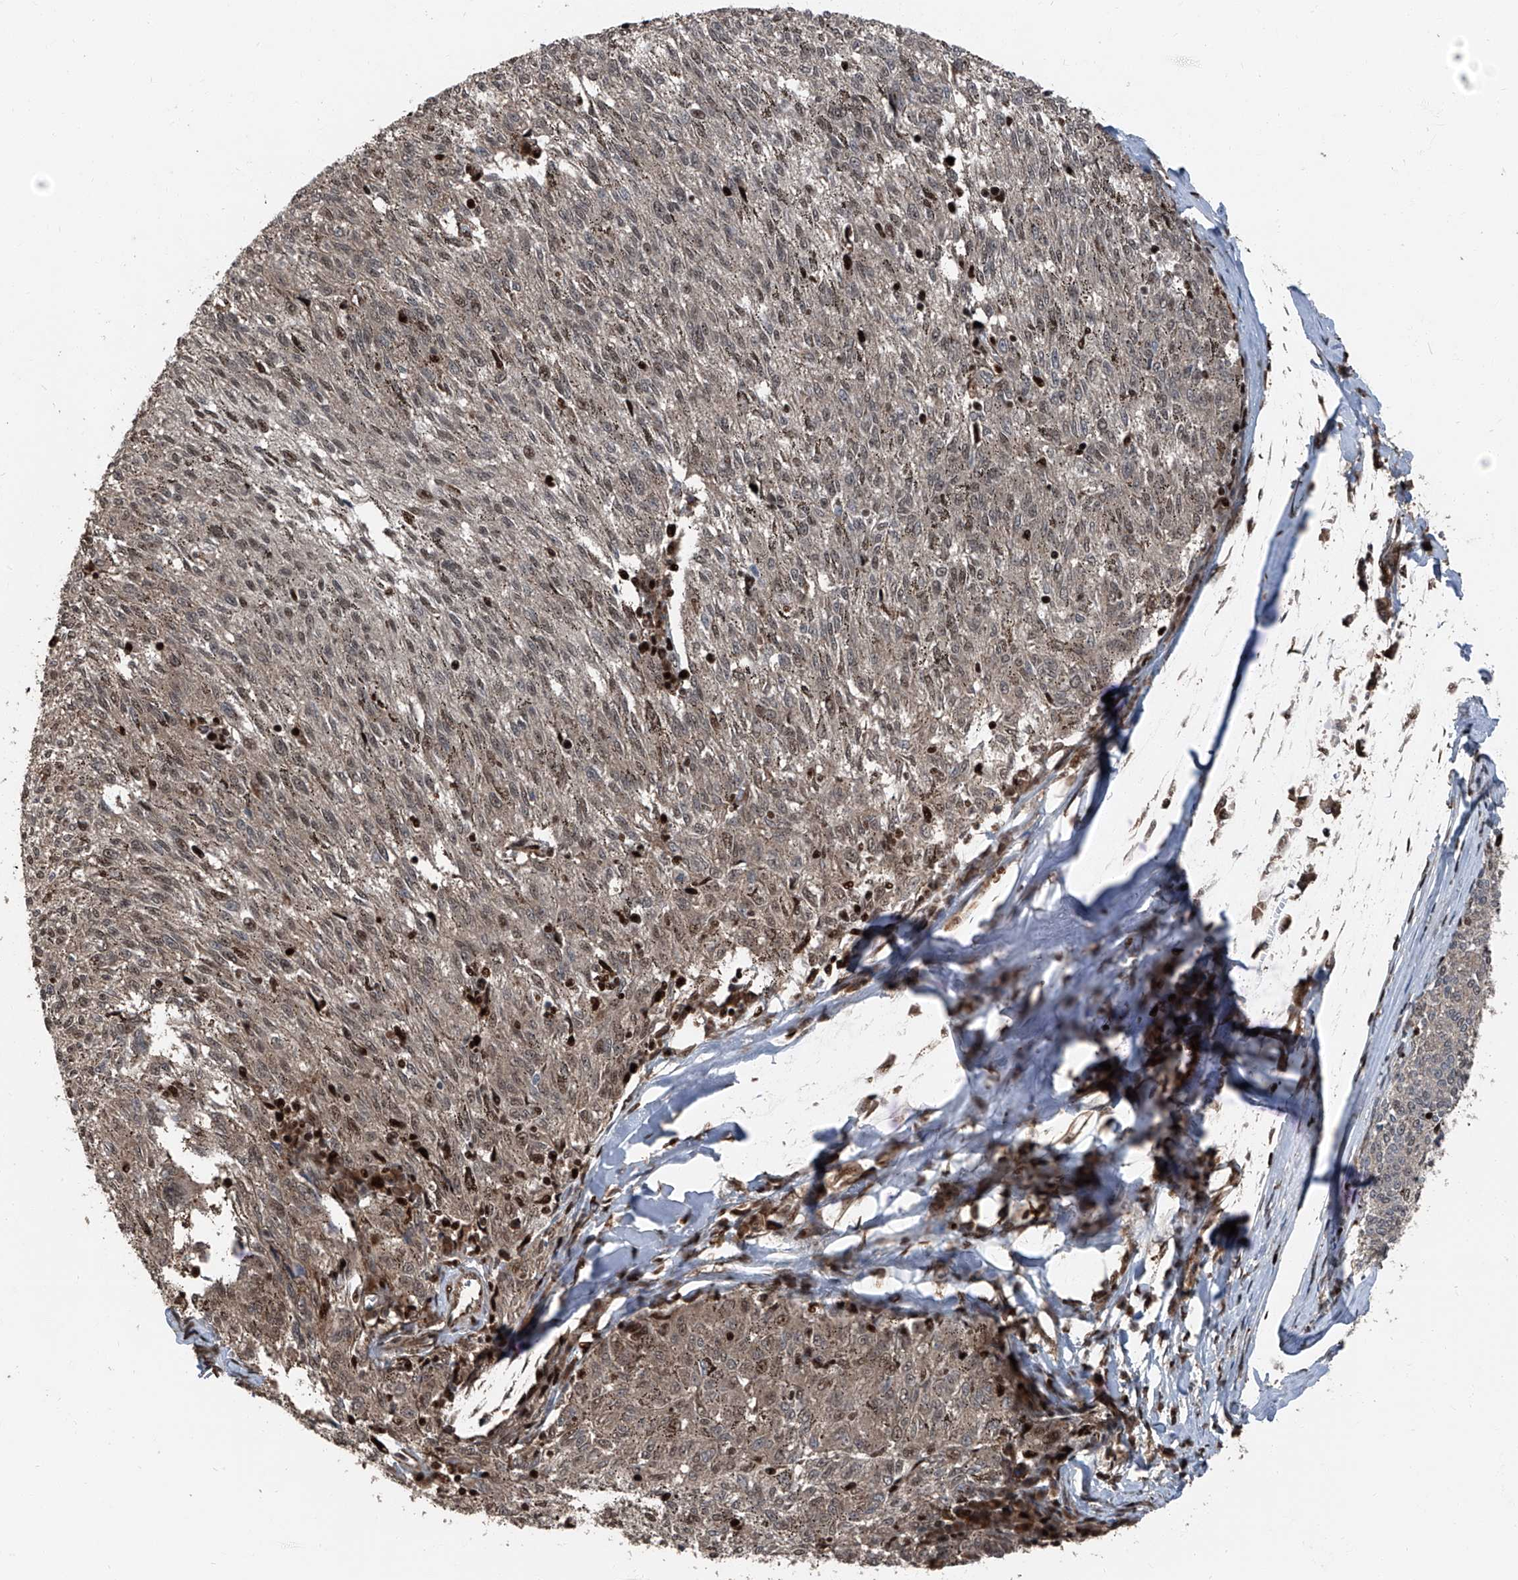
{"staining": {"intensity": "weak", "quantity": "25%-75%", "location": "cytoplasmic/membranous,nuclear"}, "tissue": "melanoma", "cell_type": "Tumor cells", "image_type": "cancer", "snomed": [{"axis": "morphology", "description": "Malignant melanoma, NOS"}, {"axis": "topography", "description": "Skin"}], "caption": "Approximately 25%-75% of tumor cells in human malignant melanoma show weak cytoplasmic/membranous and nuclear protein expression as visualized by brown immunohistochemical staining.", "gene": "FKBP5", "patient": {"sex": "female", "age": 72}}